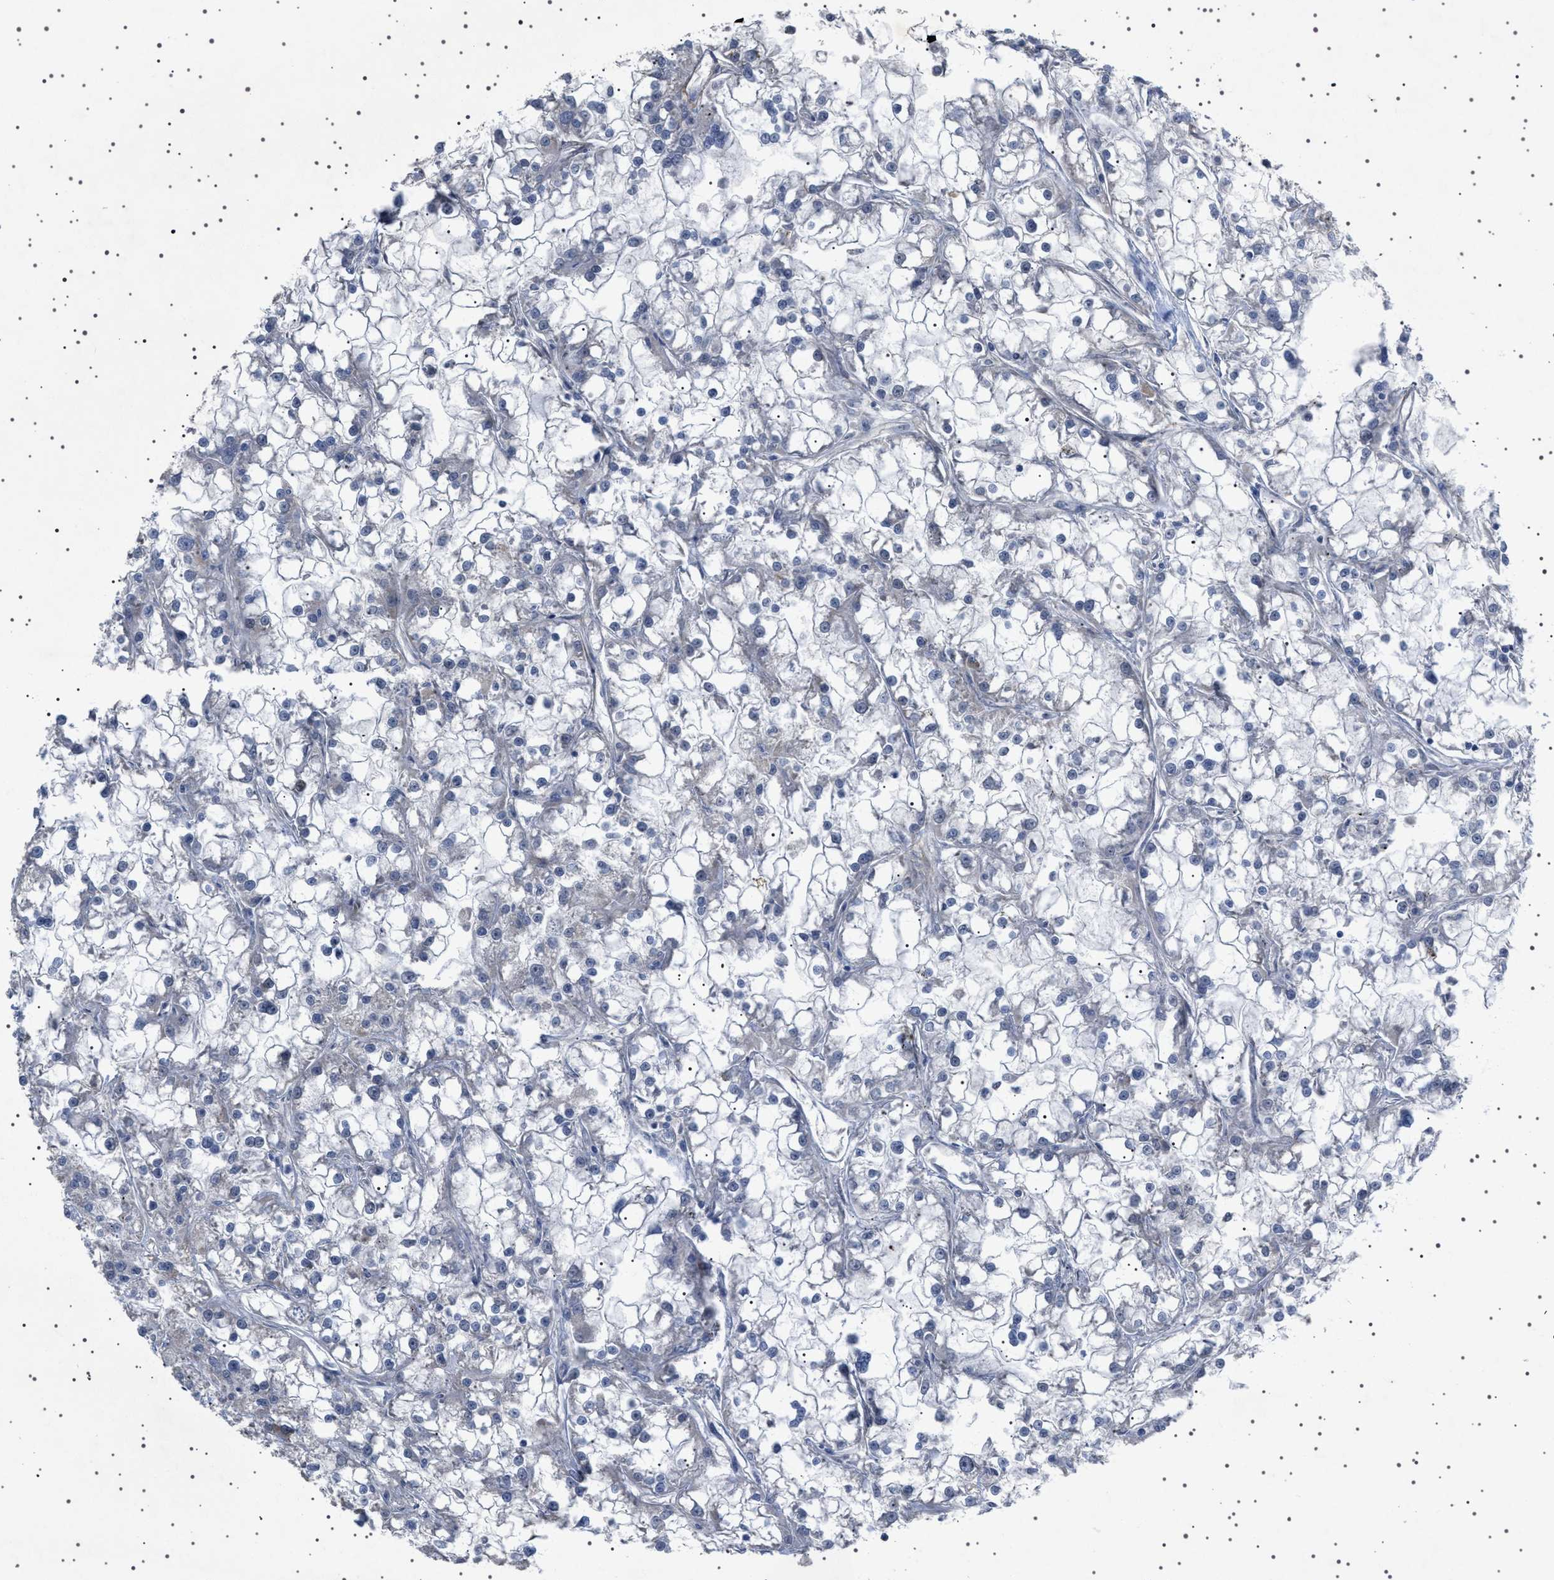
{"staining": {"intensity": "negative", "quantity": "none", "location": "none"}, "tissue": "renal cancer", "cell_type": "Tumor cells", "image_type": "cancer", "snomed": [{"axis": "morphology", "description": "Adenocarcinoma, NOS"}, {"axis": "topography", "description": "Kidney"}], "caption": "Tumor cells are negative for protein expression in human renal cancer.", "gene": "HTR1A", "patient": {"sex": "female", "age": 52}}